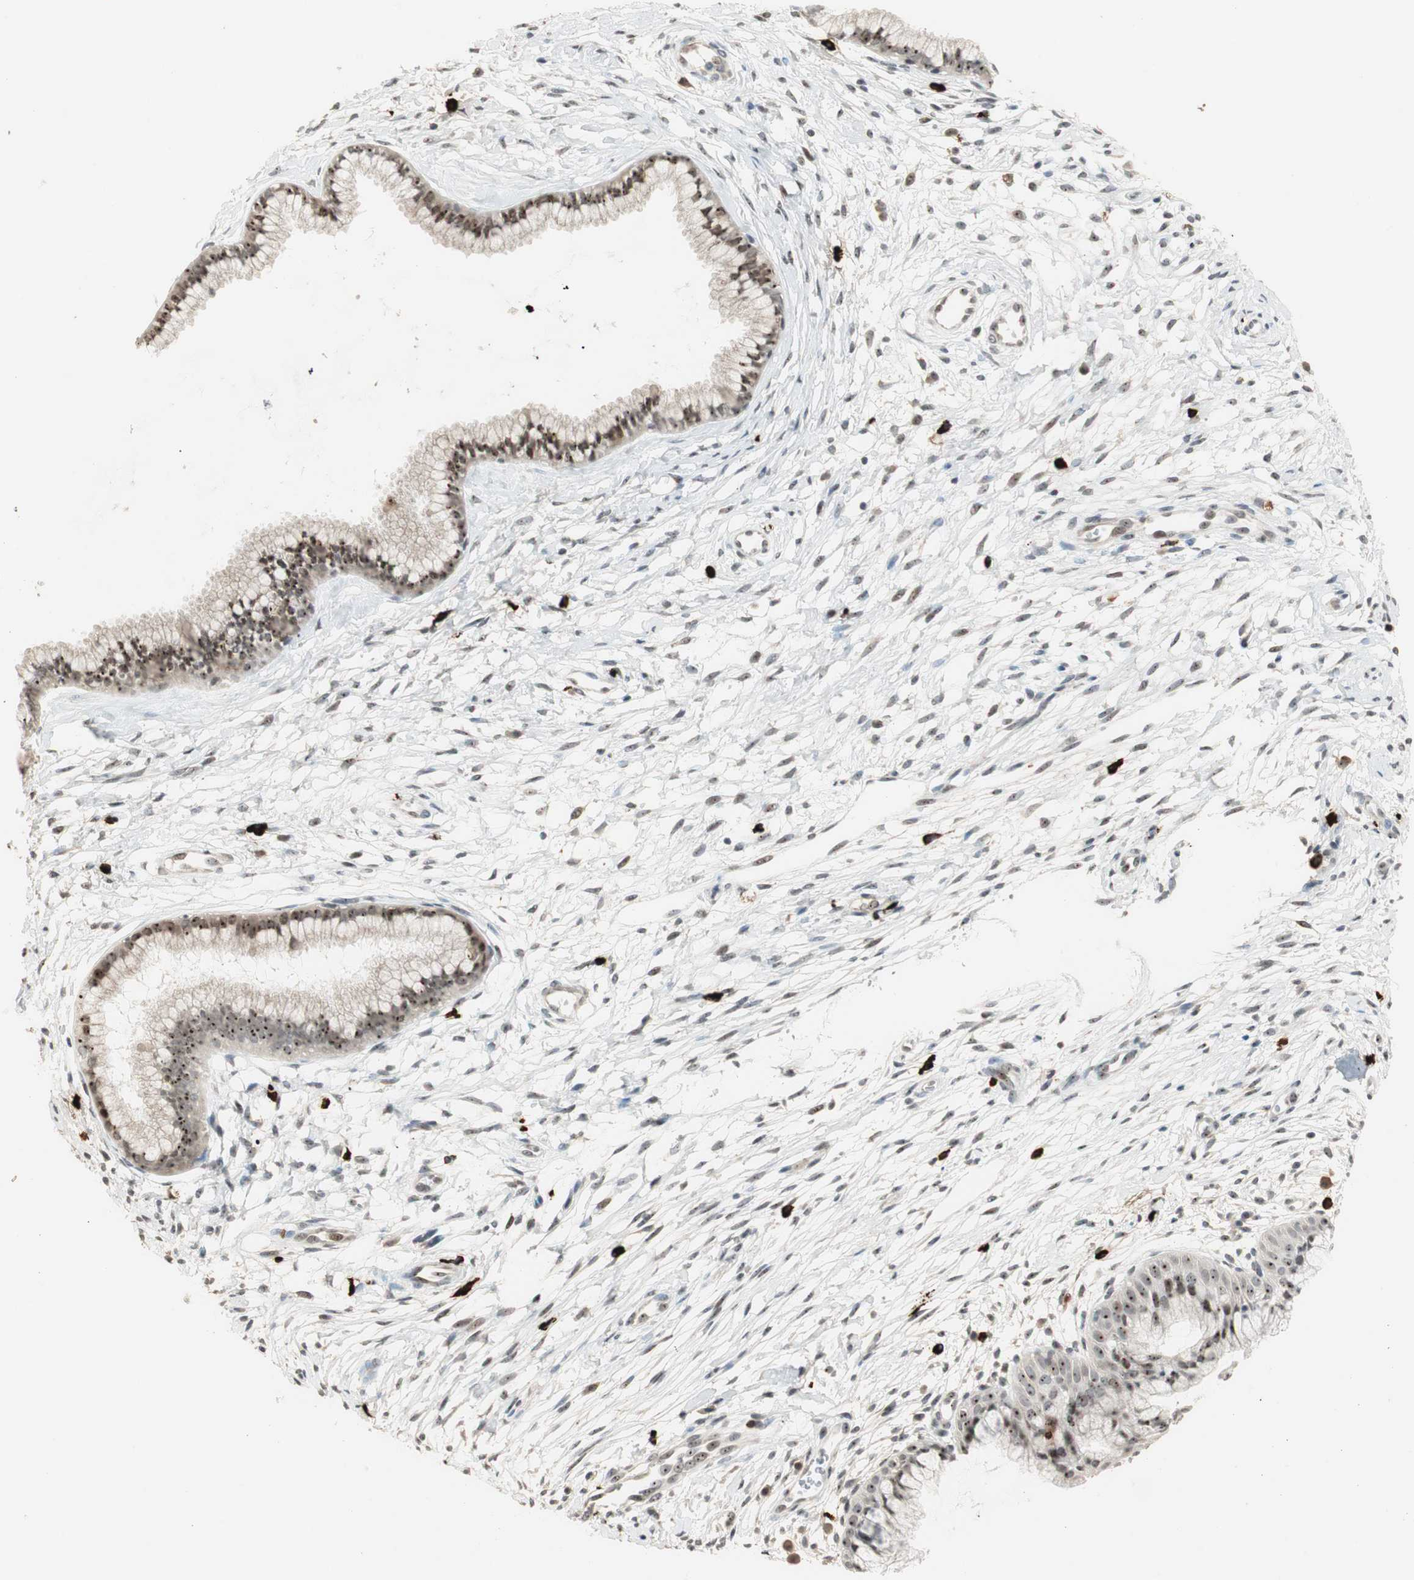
{"staining": {"intensity": "moderate", "quantity": ">75%", "location": "nuclear"}, "tissue": "cervix", "cell_type": "Glandular cells", "image_type": "normal", "snomed": [{"axis": "morphology", "description": "Normal tissue, NOS"}, {"axis": "topography", "description": "Cervix"}], "caption": "Normal cervix shows moderate nuclear staining in about >75% of glandular cells, visualized by immunohistochemistry. The protein is shown in brown color, while the nuclei are stained blue.", "gene": "ETV4", "patient": {"sex": "female", "age": 39}}